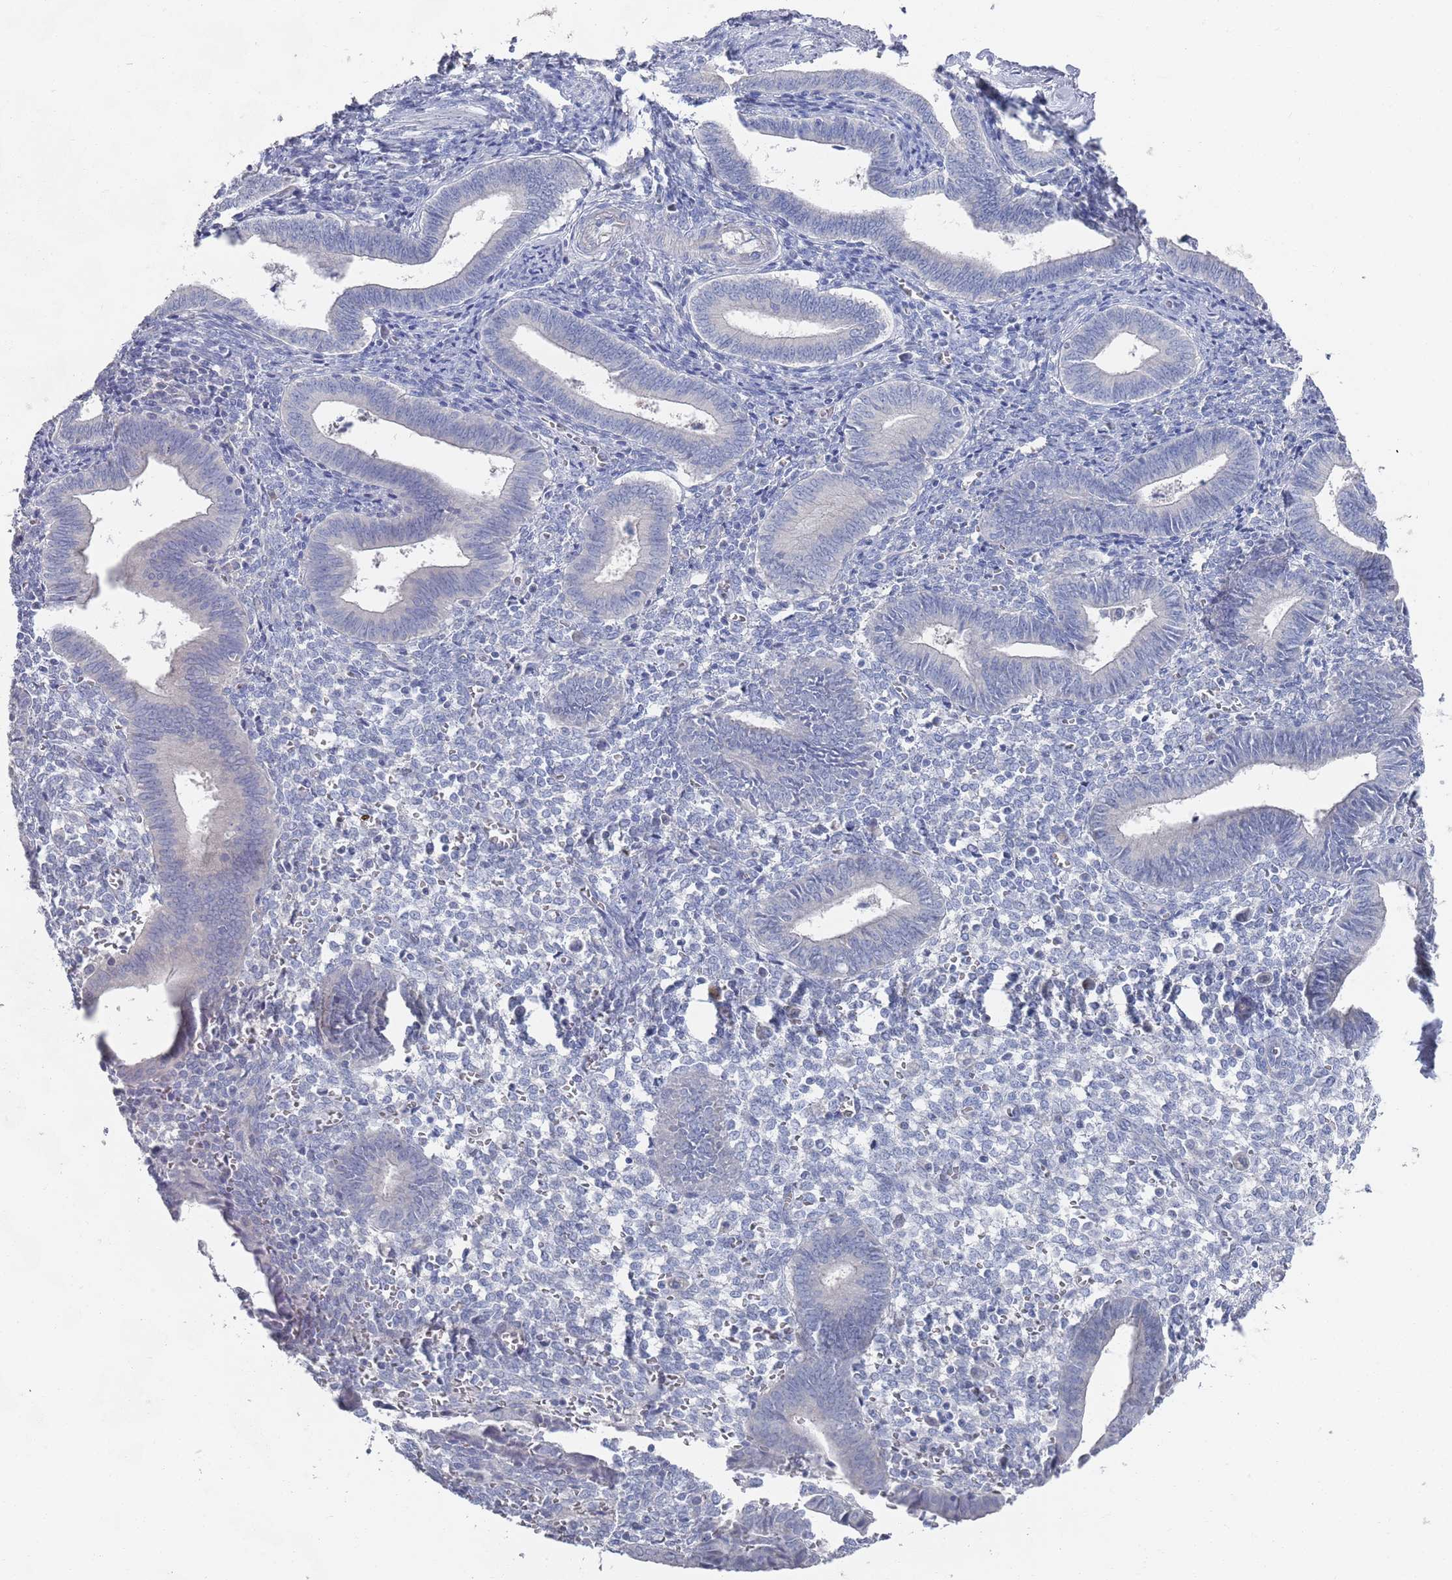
{"staining": {"intensity": "negative", "quantity": "none", "location": "none"}, "tissue": "endometrium", "cell_type": "Cells in endometrial stroma", "image_type": "normal", "snomed": [{"axis": "morphology", "description": "Normal tissue, NOS"}, {"axis": "topography", "description": "Other"}, {"axis": "topography", "description": "Endometrium"}], "caption": "Immunohistochemistry (IHC) of unremarkable human endometrium demonstrates no positivity in cells in endometrial stroma.", "gene": "TMCO3", "patient": {"sex": "female", "age": 44}}